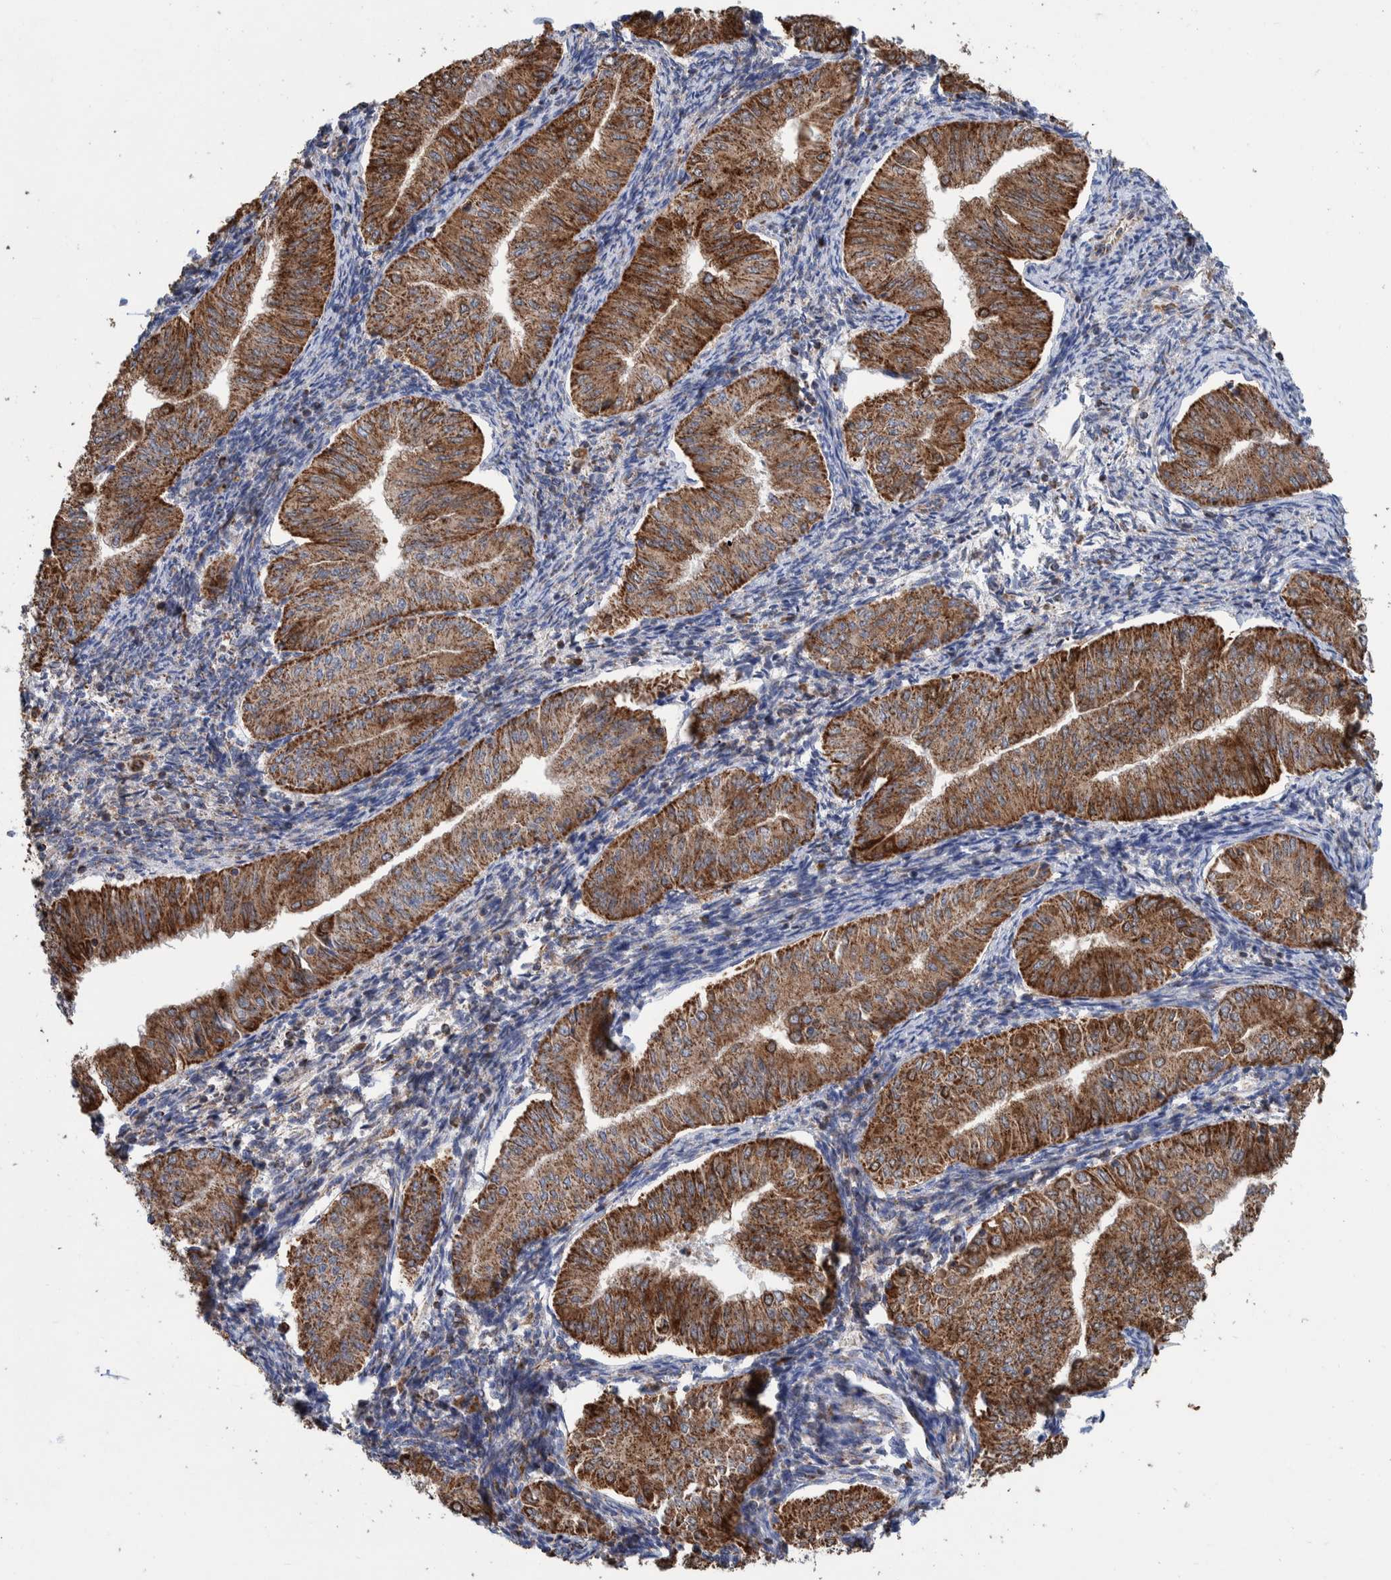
{"staining": {"intensity": "strong", "quantity": ">75%", "location": "cytoplasmic/membranous"}, "tissue": "endometrial cancer", "cell_type": "Tumor cells", "image_type": "cancer", "snomed": [{"axis": "morphology", "description": "Normal tissue, NOS"}, {"axis": "morphology", "description": "Adenocarcinoma, NOS"}, {"axis": "topography", "description": "Endometrium"}], "caption": "Immunohistochemical staining of human endometrial cancer exhibits high levels of strong cytoplasmic/membranous protein positivity in approximately >75% of tumor cells.", "gene": "DECR1", "patient": {"sex": "female", "age": 53}}